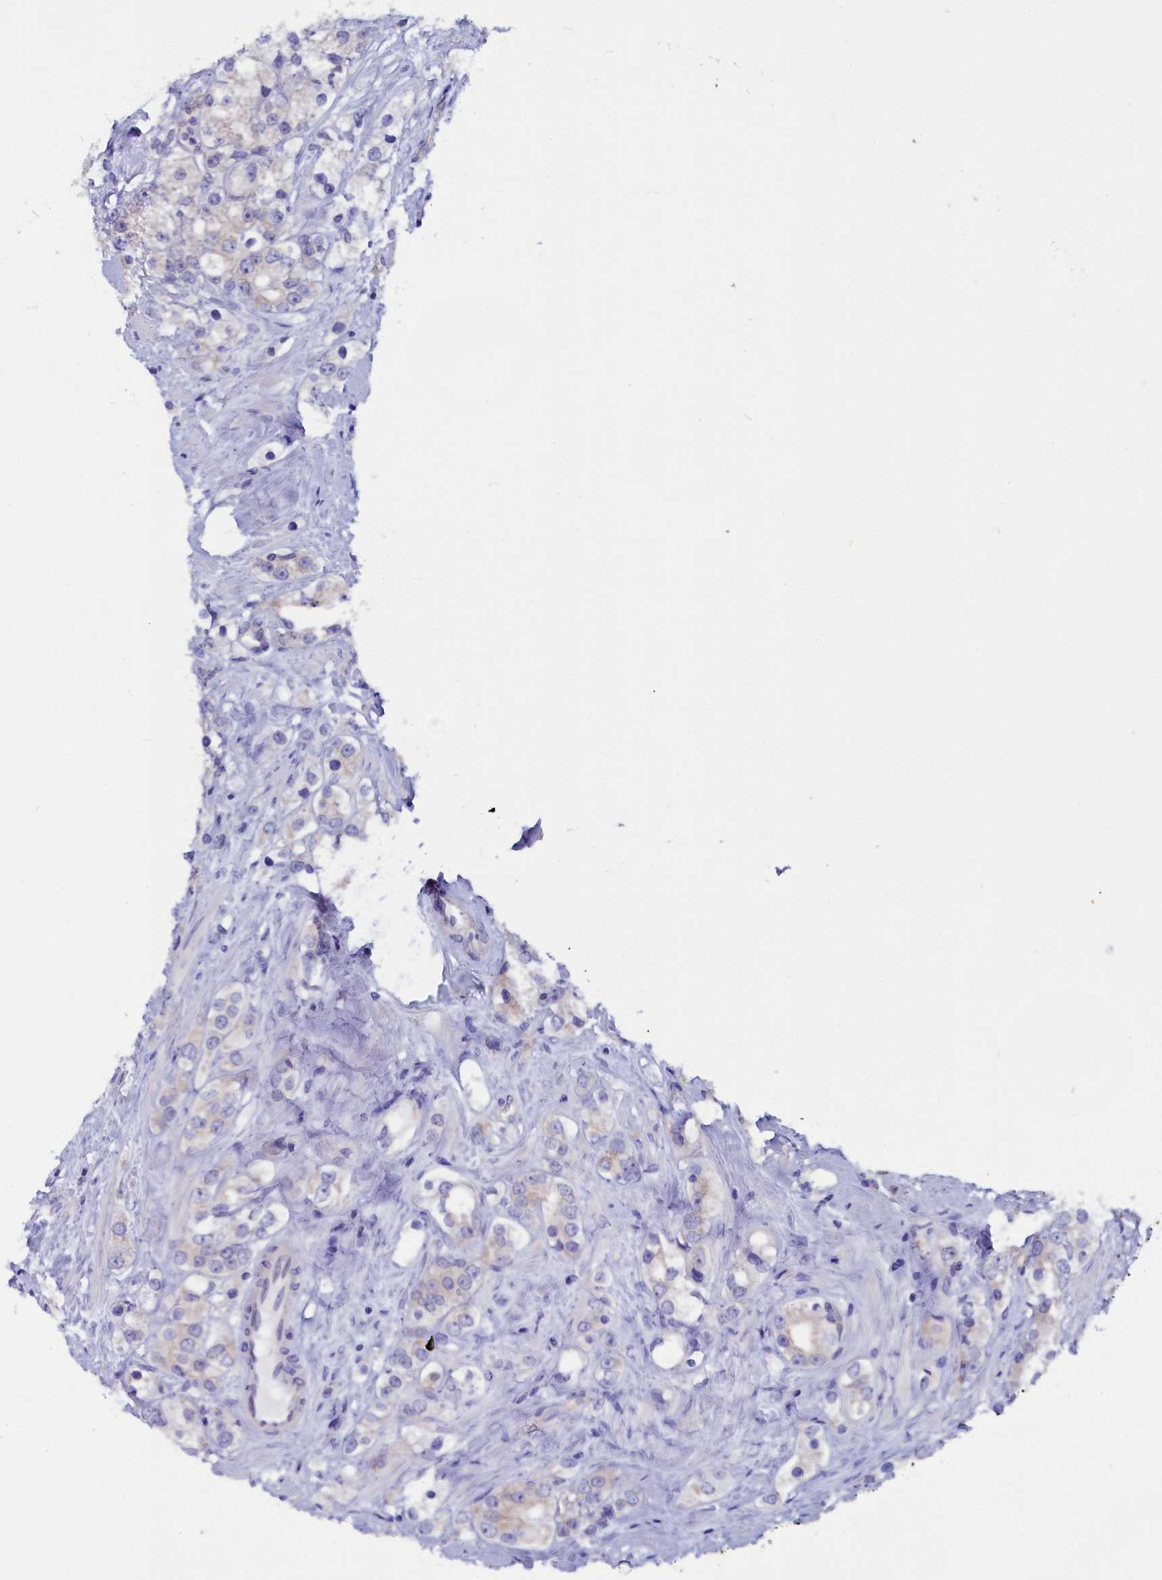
{"staining": {"intensity": "negative", "quantity": "none", "location": "none"}, "tissue": "prostate cancer", "cell_type": "Tumor cells", "image_type": "cancer", "snomed": [{"axis": "morphology", "description": "Adenocarcinoma, NOS"}, {"axis": "topography", "description": "Prostate"}], "caption": "The image demonstrates no significant staining in tumor cells of adenocarcinoma (prostate).", "gene": "CIAPIN1", "patient": {"sex": "male", "age": 79}}